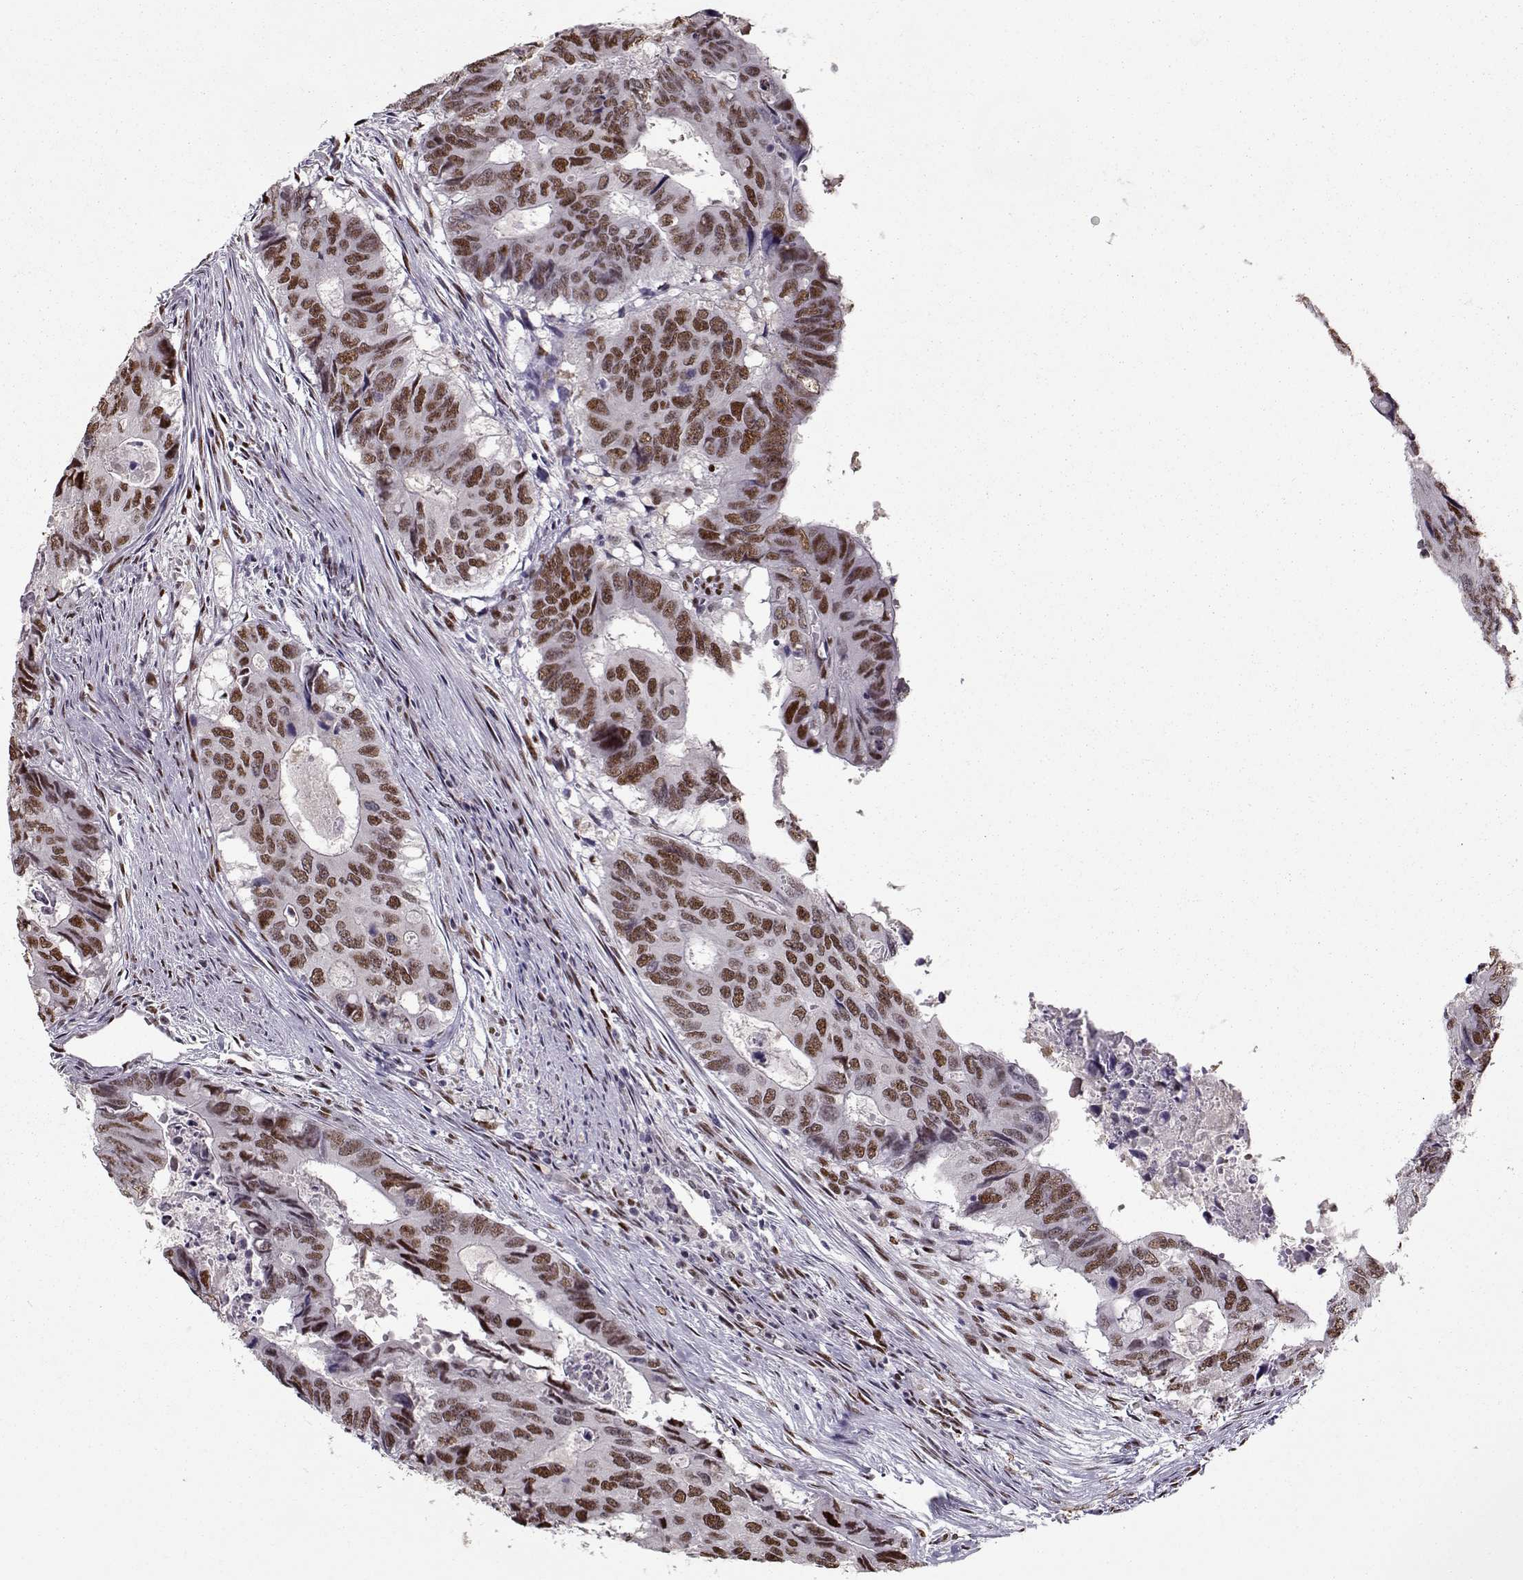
{"staining": {"intensity": "moderate", "quantity": ">75%", "location": "nuclear"}, "tissue": "colorectal cancer", "cell_type": "Tumor cells", "image_type": "cancer", "snomed": [{"axis": "morphology", "description": "Adenocarcinoma, NOS"}, {"axis": "topography", "description": "Colon"}], "caption": "Human colorectal cancer (adenocarcinoma) stained with a protein marker displays moderate staining in tumor cells.", "gene": "PRMT8", "patient": {"sex": "male", "age": 79}}